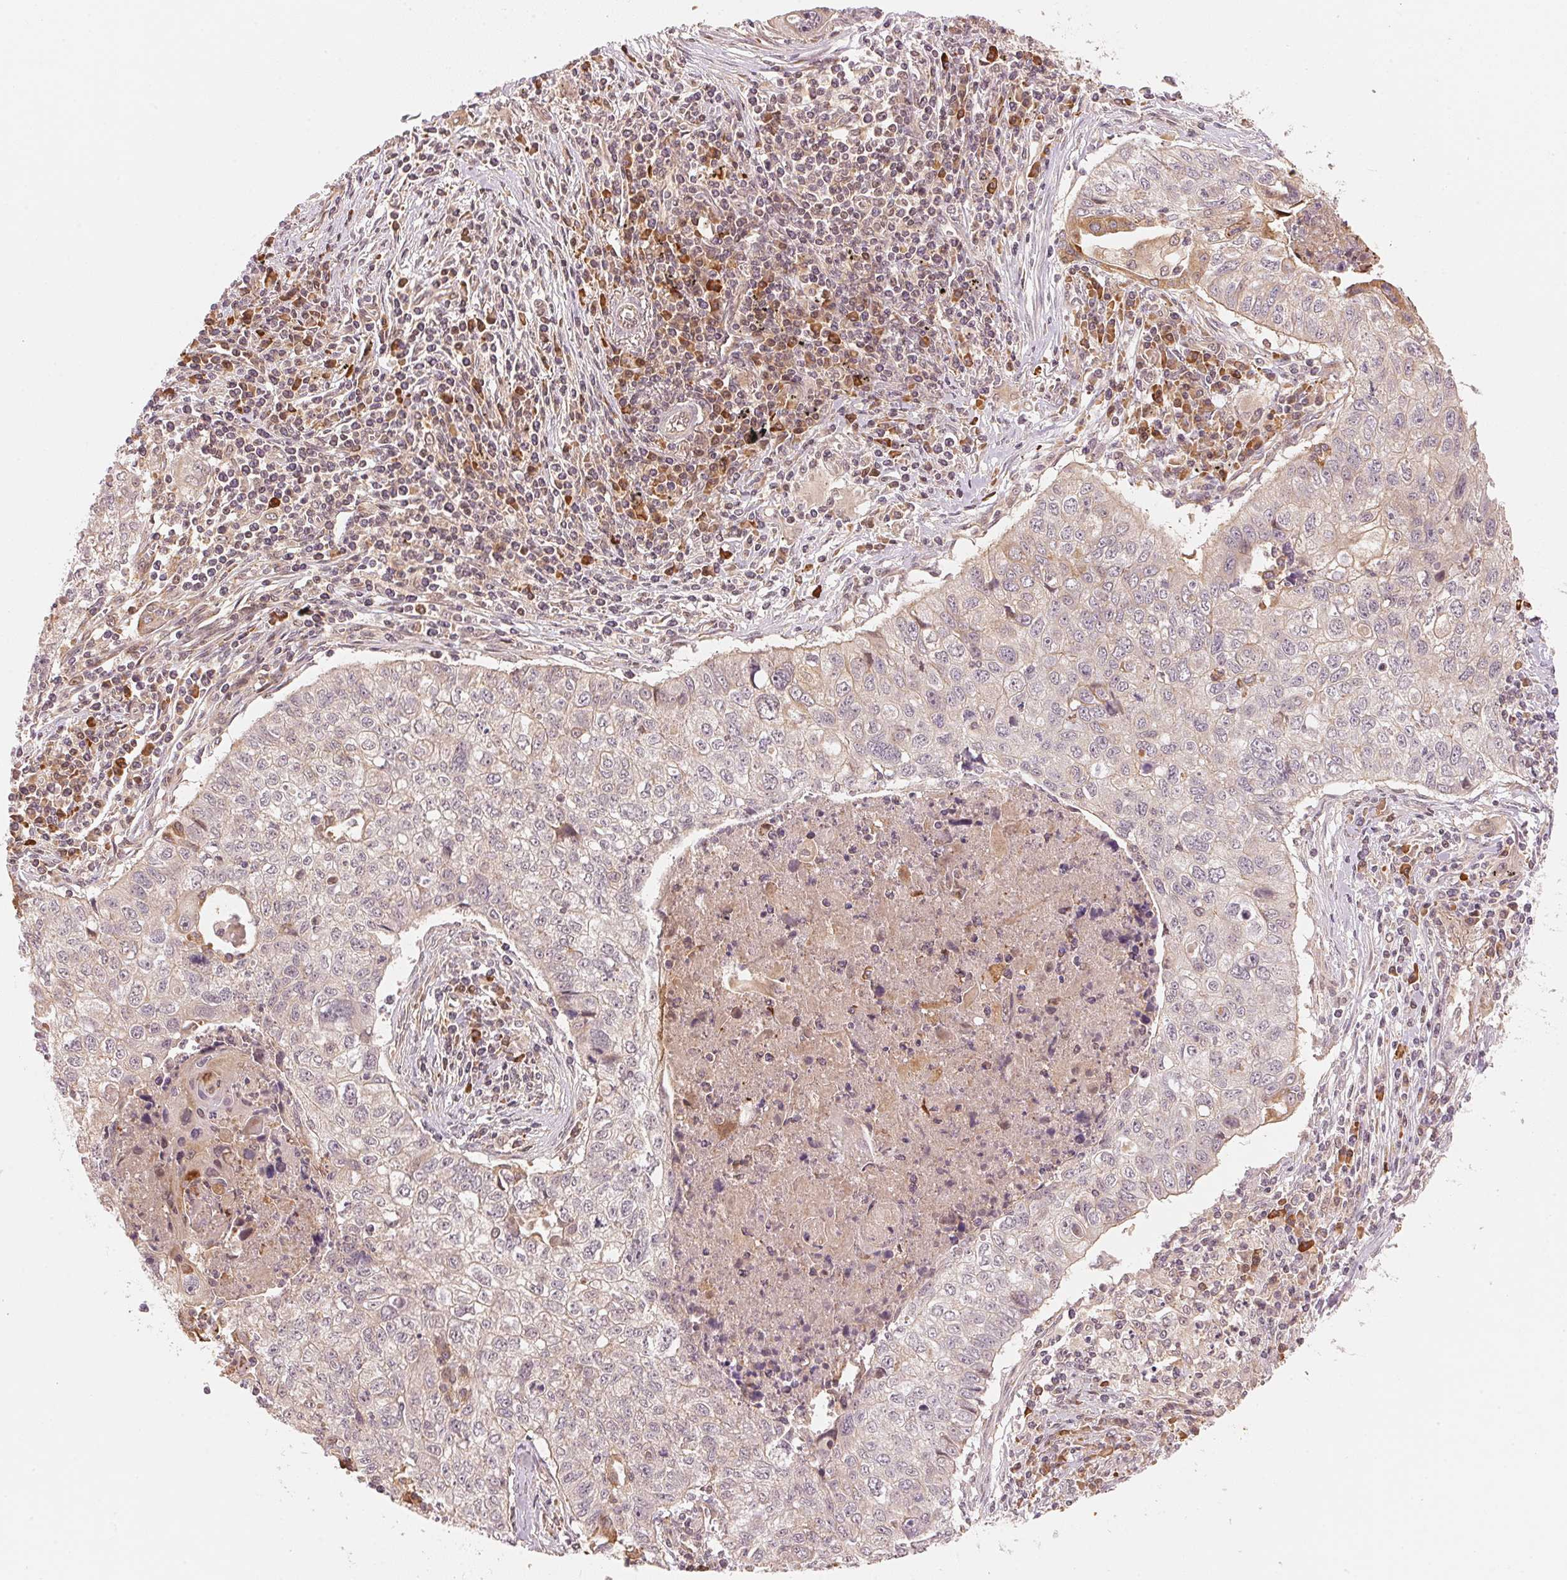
{"staining": {"intensity": "negative", "quantity": "none", "location": "none"}, "tissue": "lung cancer", "cell_type": "Tumor cells", "image_type": "cancer", "snomed": [{"axis": "morphology", "description": "Normal morphology"}, {"axis": "morphology", "description": "Aneuploidy"}, {"axis": "morphology", "description": "Squamous cell carcinoma, NOS"}, {"axis": "topography", "description": "Lymph node"}, {"axis": "topography", "description": "Lung"}], "caption": "Immunohistochemistry micrograph of human lung cancer (squamous cell carcinoma) stained for a protein (brown), which exhibits no positivity in tumor cells.", "gene": "PRKN", "patient": {"sex": "female", "age": 76}}